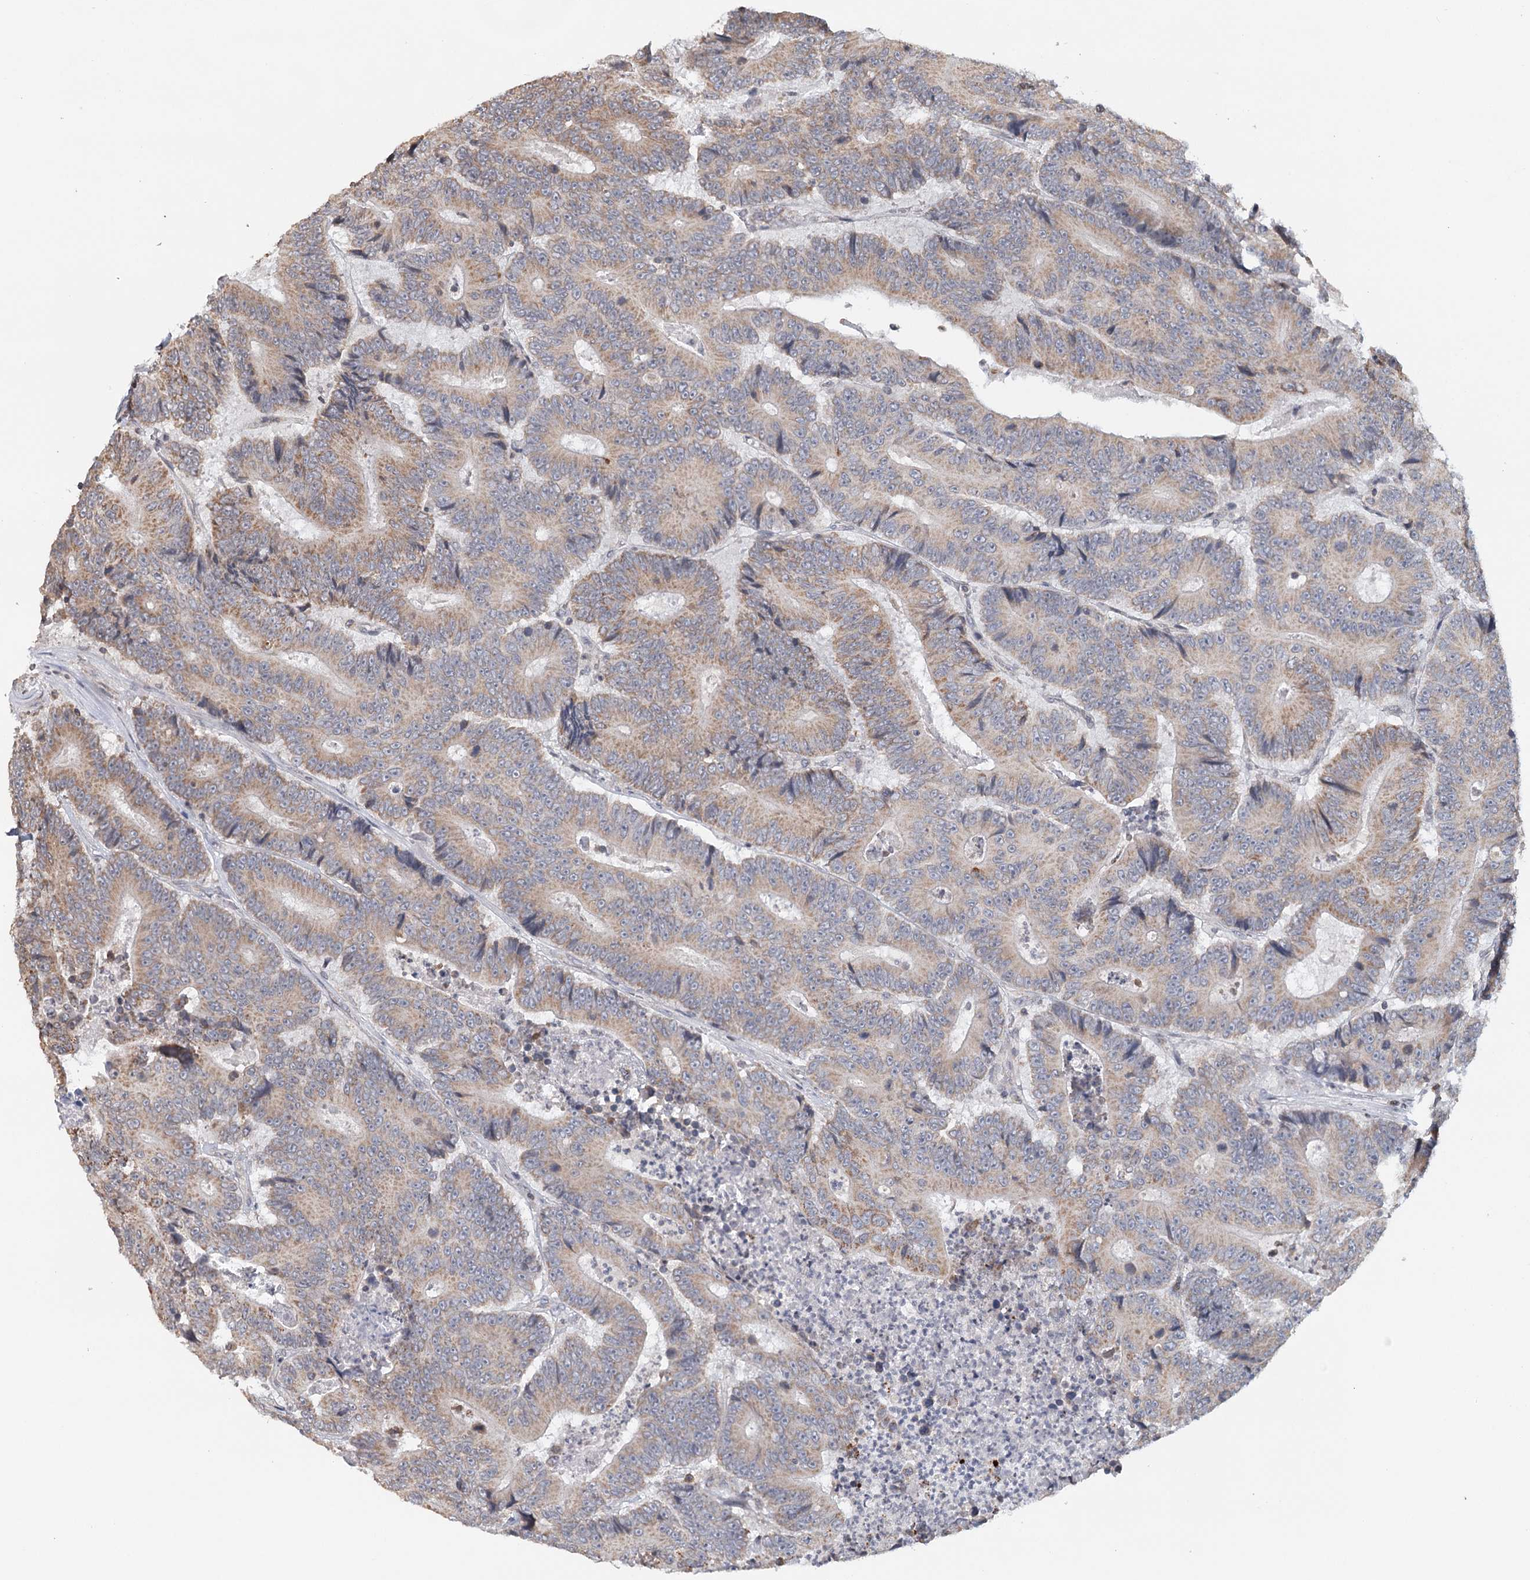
{"staining": {"intensity": "weak", "quantity": ">75%", "location": "cytoplasmic/membranous"}, "tissue": "colorectal cancer", "cell_type": "Tumor cells", "image_type": "cancer", "snomed": [{"axis": "morphology", "description": "Adenocarcinoma, NOS"}, {"axis": "topography", "description": "Colon"}], "caption": "This is a histology image of immunohistochemistry staining of adenocarcinoma (colorectal), which shows weak expression in the cytoplasmic/membranous of tumor cells.", "gene": "ICOS", "patient": {"sex": "male", "age": 83}}